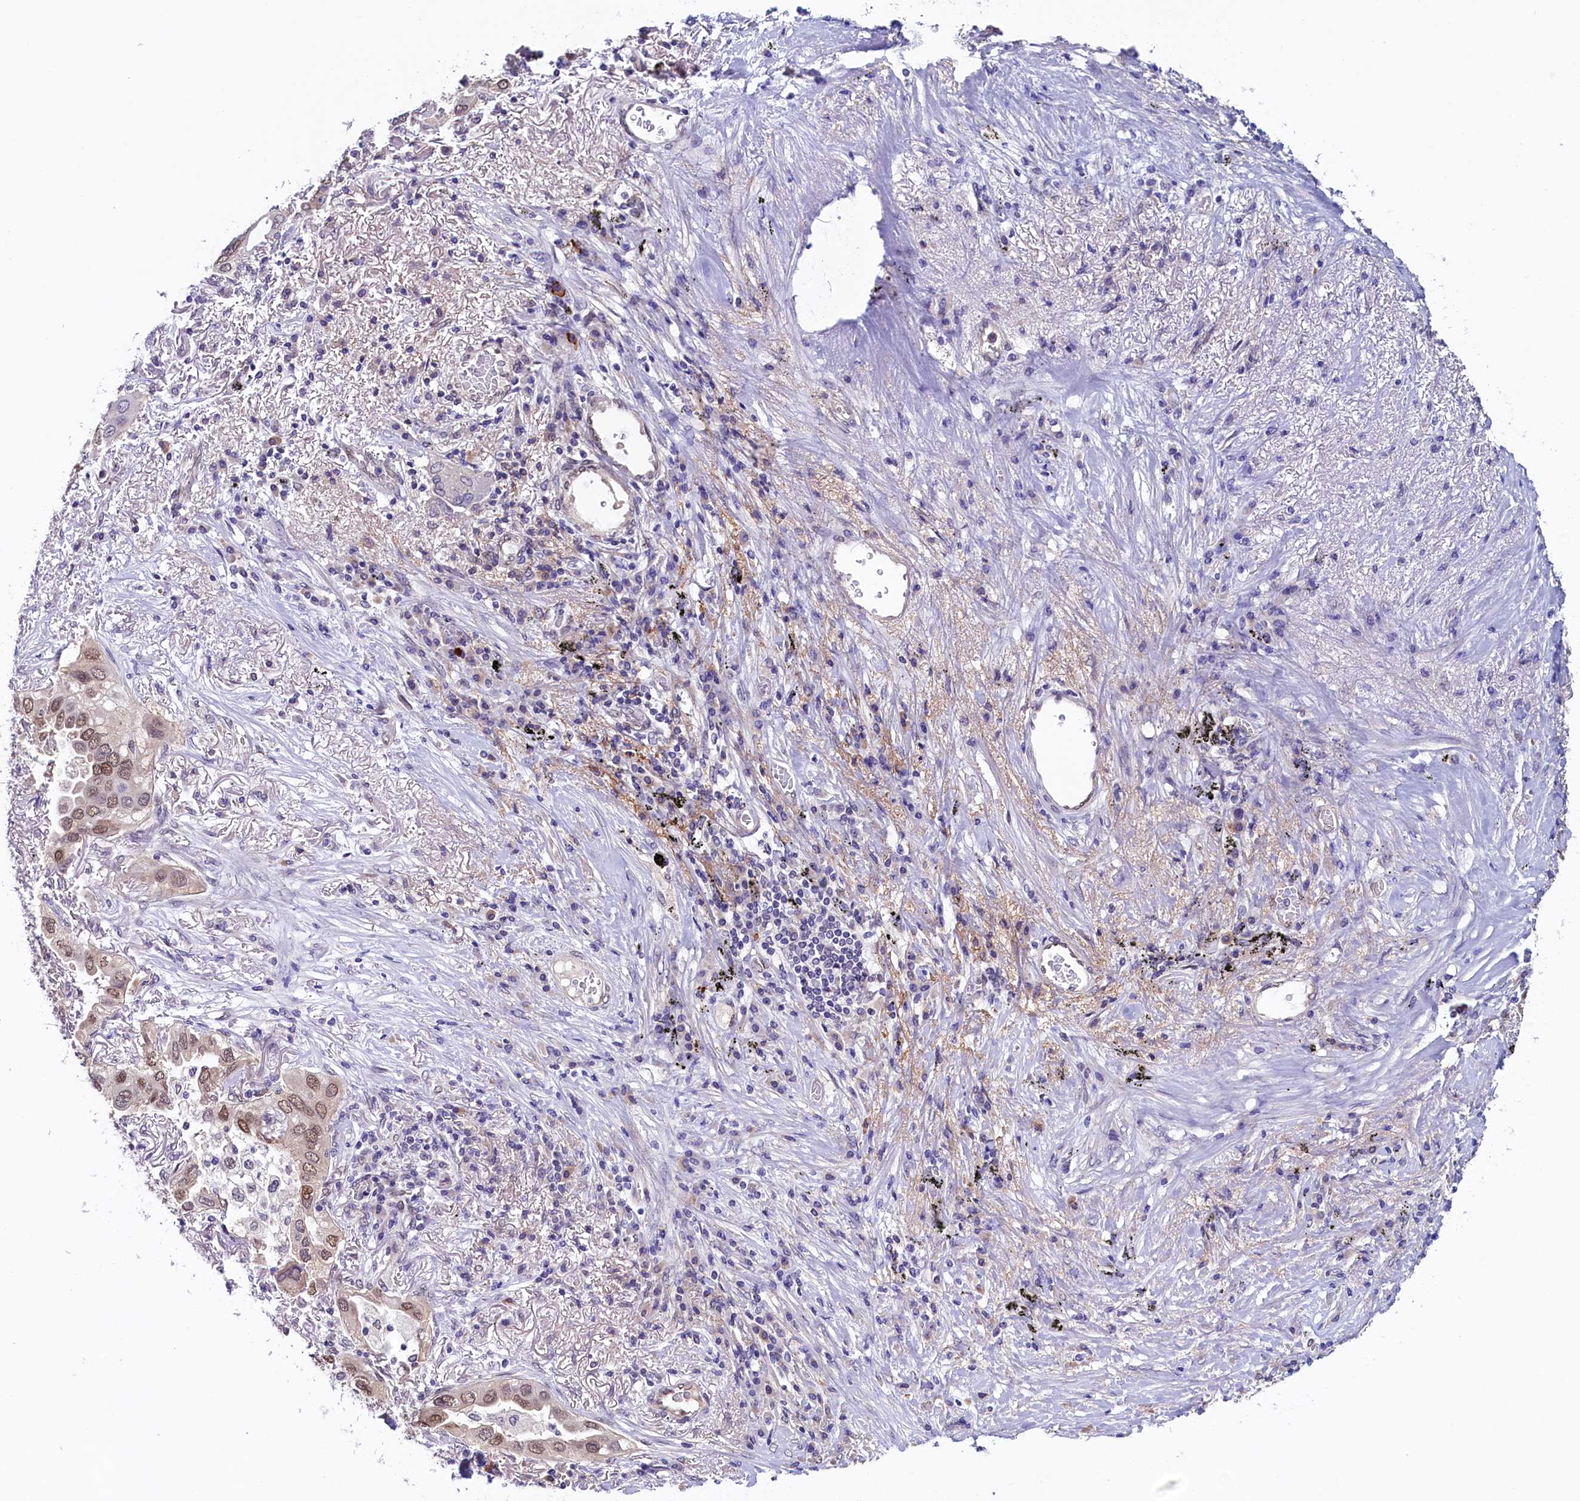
{"staining": {"intensity": "weak", "quantity": "25%-75%", "location": "nuclear"}, "tissue": "lung cancer", "cell_type": "Tumor cells", "image_type": "cancer", "snomed": [{"axis": "morphology", "description": "Adenocarcinoma, NOS"}, {"axis": "topography", "description": "Lung"}], "caption": "Immunohistochemistry (DAB) staining of human lung adenocarcinoma demonstrates weak nuclear protein expression in about 25%-75% of tumor cells.", "gene": "FLYWCH2", "patient": {"sex": "female", "age": 76}}